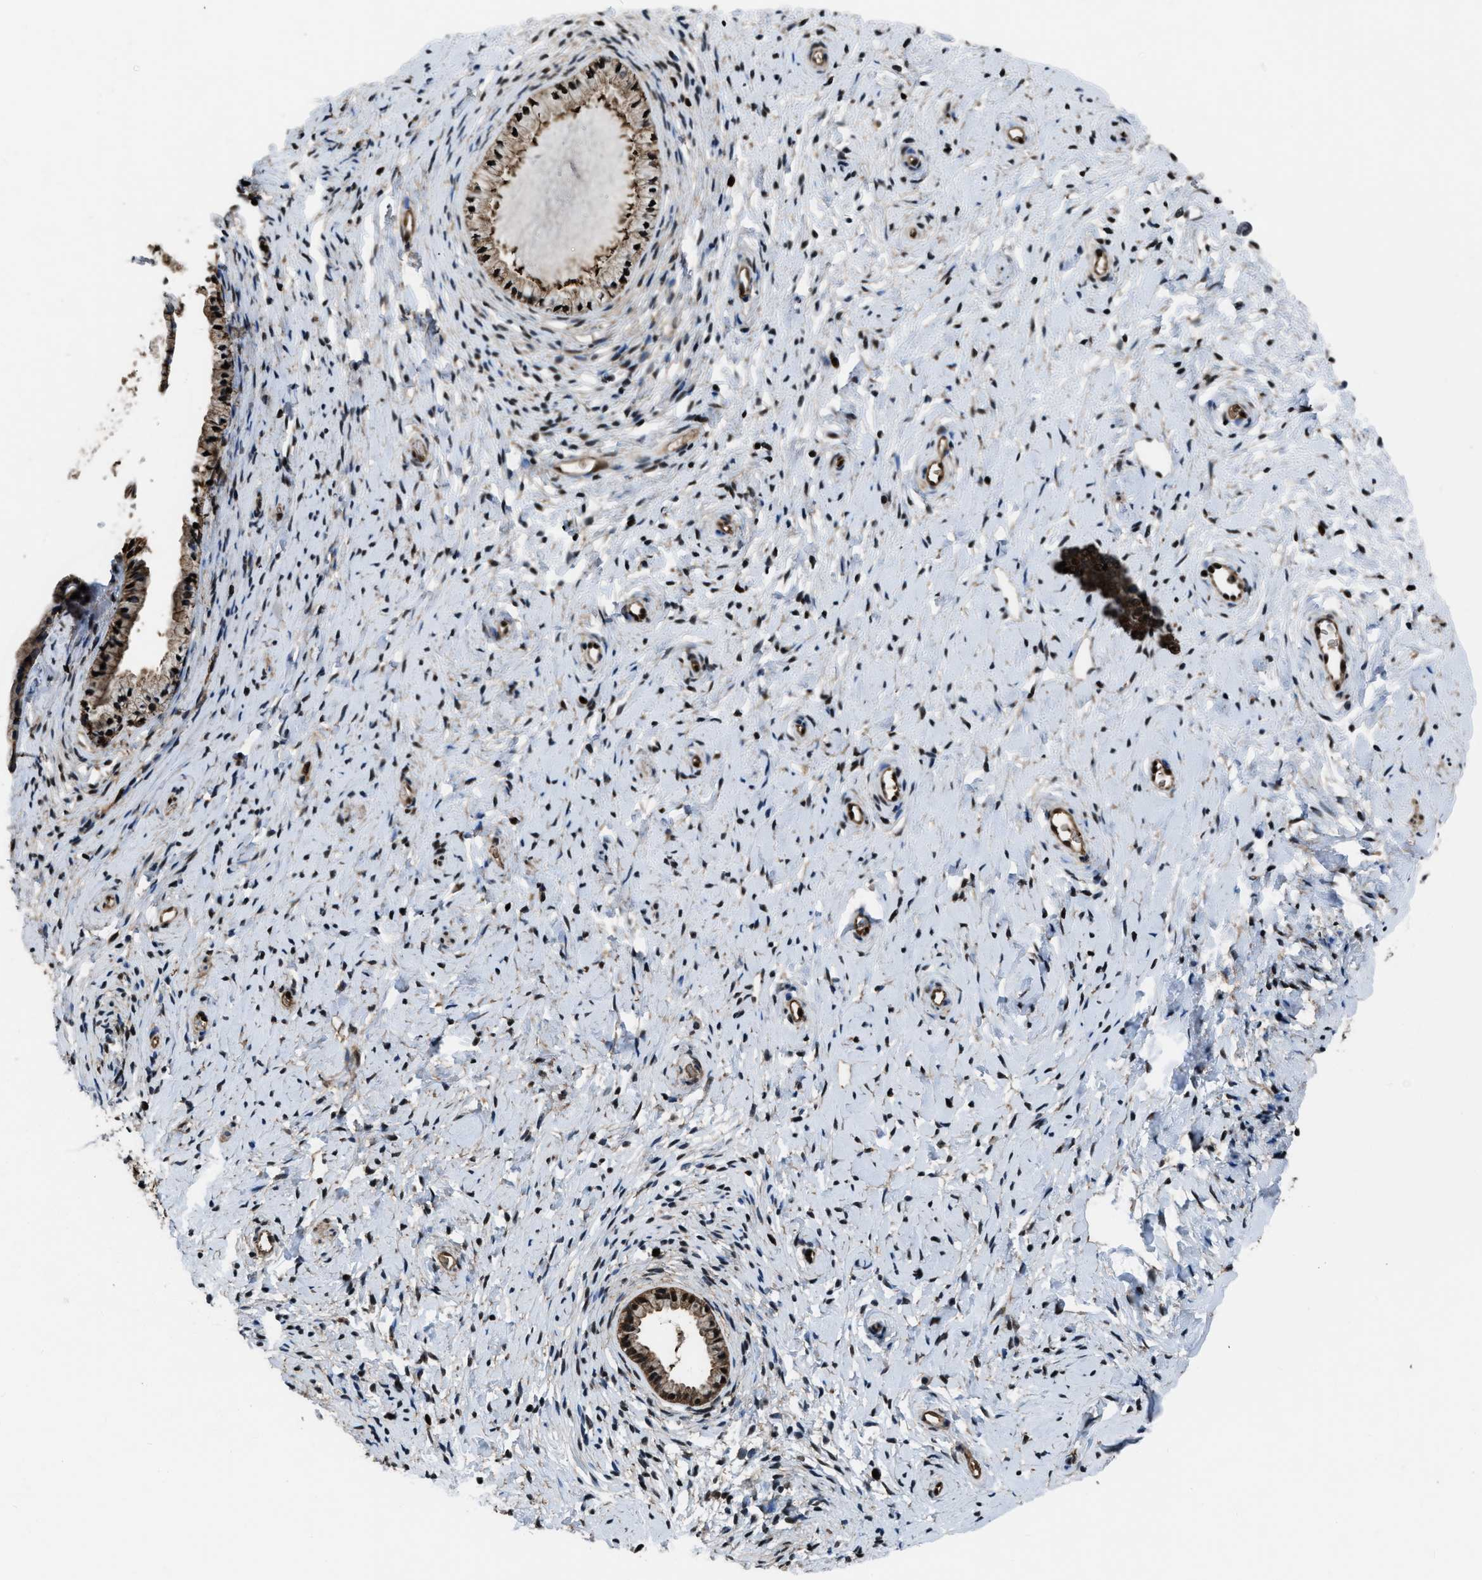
{"staining": {"intensity": "strong", "quantity": ">75%", "location": "cytoplasmic/membranous,nuclear"}, "tissue": "cervix", "cell_type": "Glandular cells", "image_type": "normal", "snomed": [{"axis": "morphology", "description": "Normal tissue, NOS"}, {"axis": "topography", "description": "Cervix"}], "caption": "IHC histopathology image of unremarkable cervix: human cervix stained using IHC demonstrates high levels of strong protein expression localized specifically in the cytoplasmic/membranous,nuclear of glandular cells, appearing as a cytoplasmic/membranous,nuclear brown color.", "gene": "FNTA", "patient": {"sex": "female", "age": 72}}